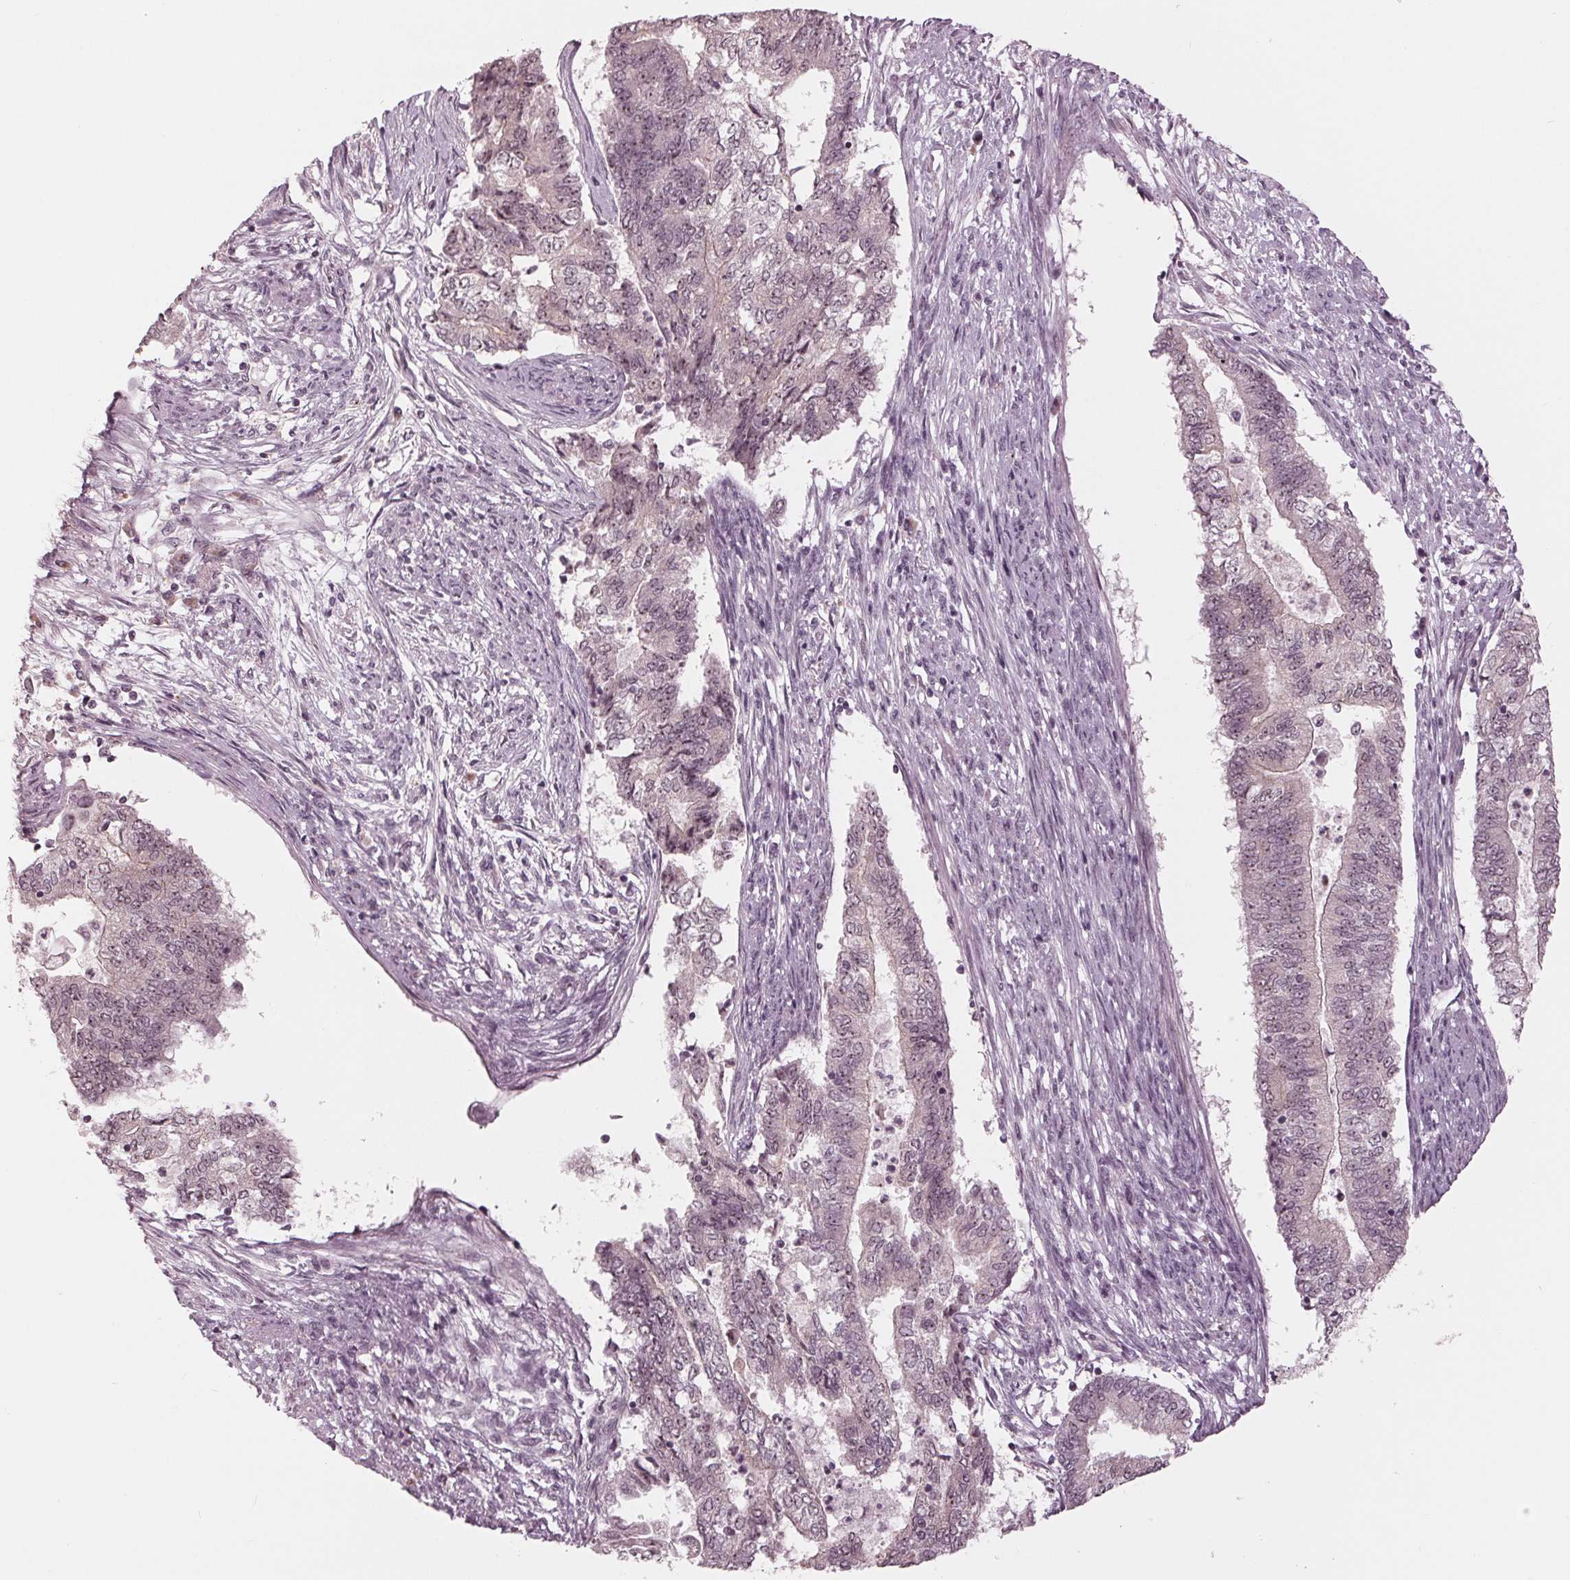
{"staining": {"intensity": "weak", "quantity": "25%-75%", "location": "nuclear"}, "tissue": "endometrial cancer", "cell_type": "Tumor cells", "image_type": "cancer", "snomed": [{"axis": "morphology", "description": "Adenocarcinoma, NOS"}, {"axis": "topography", "description": "Endometrium"}], "caption": "Endometrial cancer stained with a brown dye demonstrates weak nuclear positive staining in approximately 25%-75% of tumor cells.", "gene": "SLX4", "patient": {"sex": "female", "age": 65}}